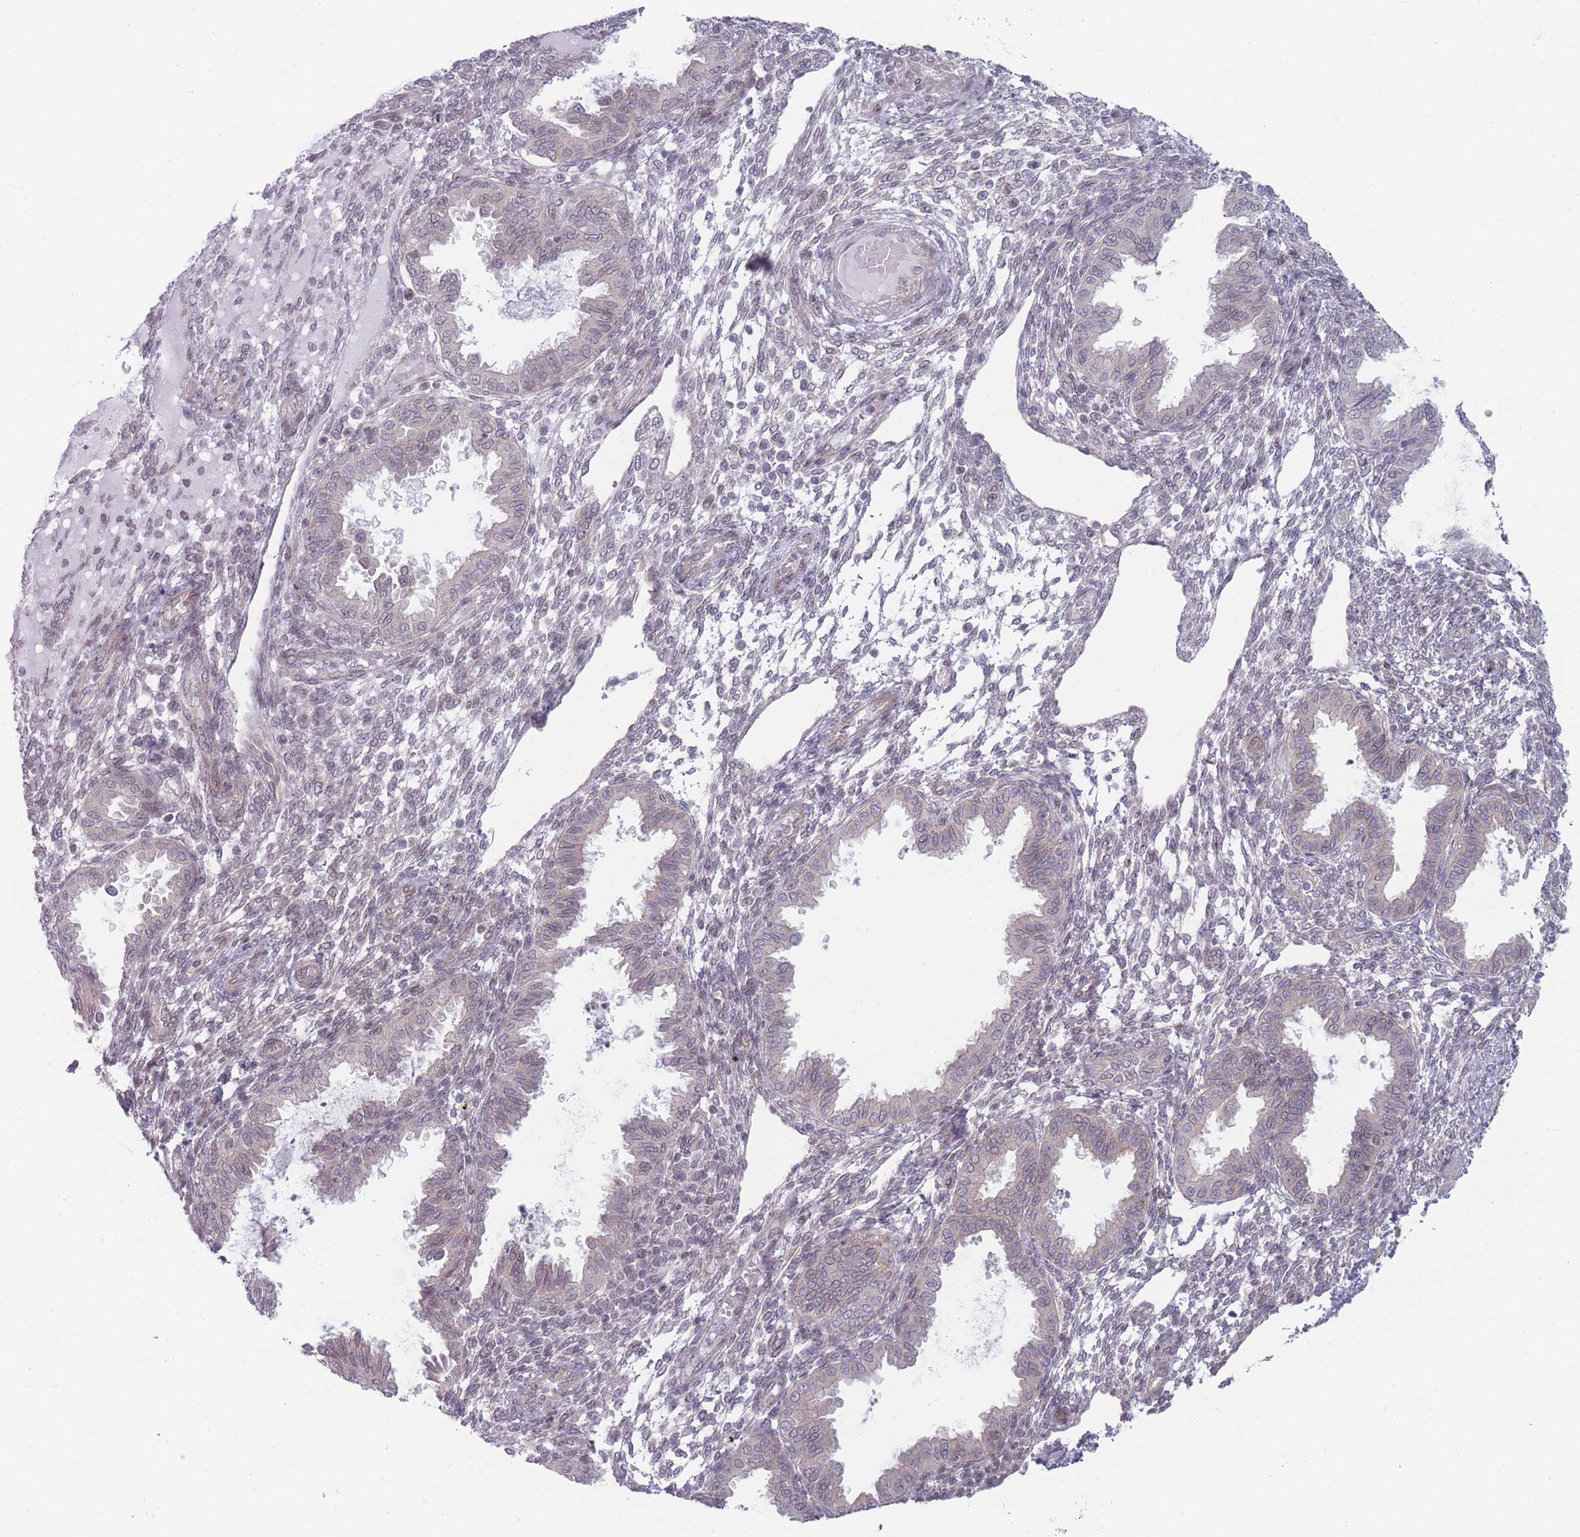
{"staining": {"intensity": "negative", "quantity": "none", "location": "none"}, "tissue": "endometrium", "cell_type": "Cells in endometrial stroma", "image_type": "normal", "snomed": [{"axis": "morphology", "description": "Normal tissue, NOS"}, {"axis": "topography", "description": "Endometrium"}], "caption": "This histopathology image is of normal endometrium stained with immunohistochemistry to label a protein in brown with the nuclei are counter-stained blue. There is no staining in cells in endometrial stroma.", "gene": "VRK2", "patient": {"sex": "female", "age": 33}}